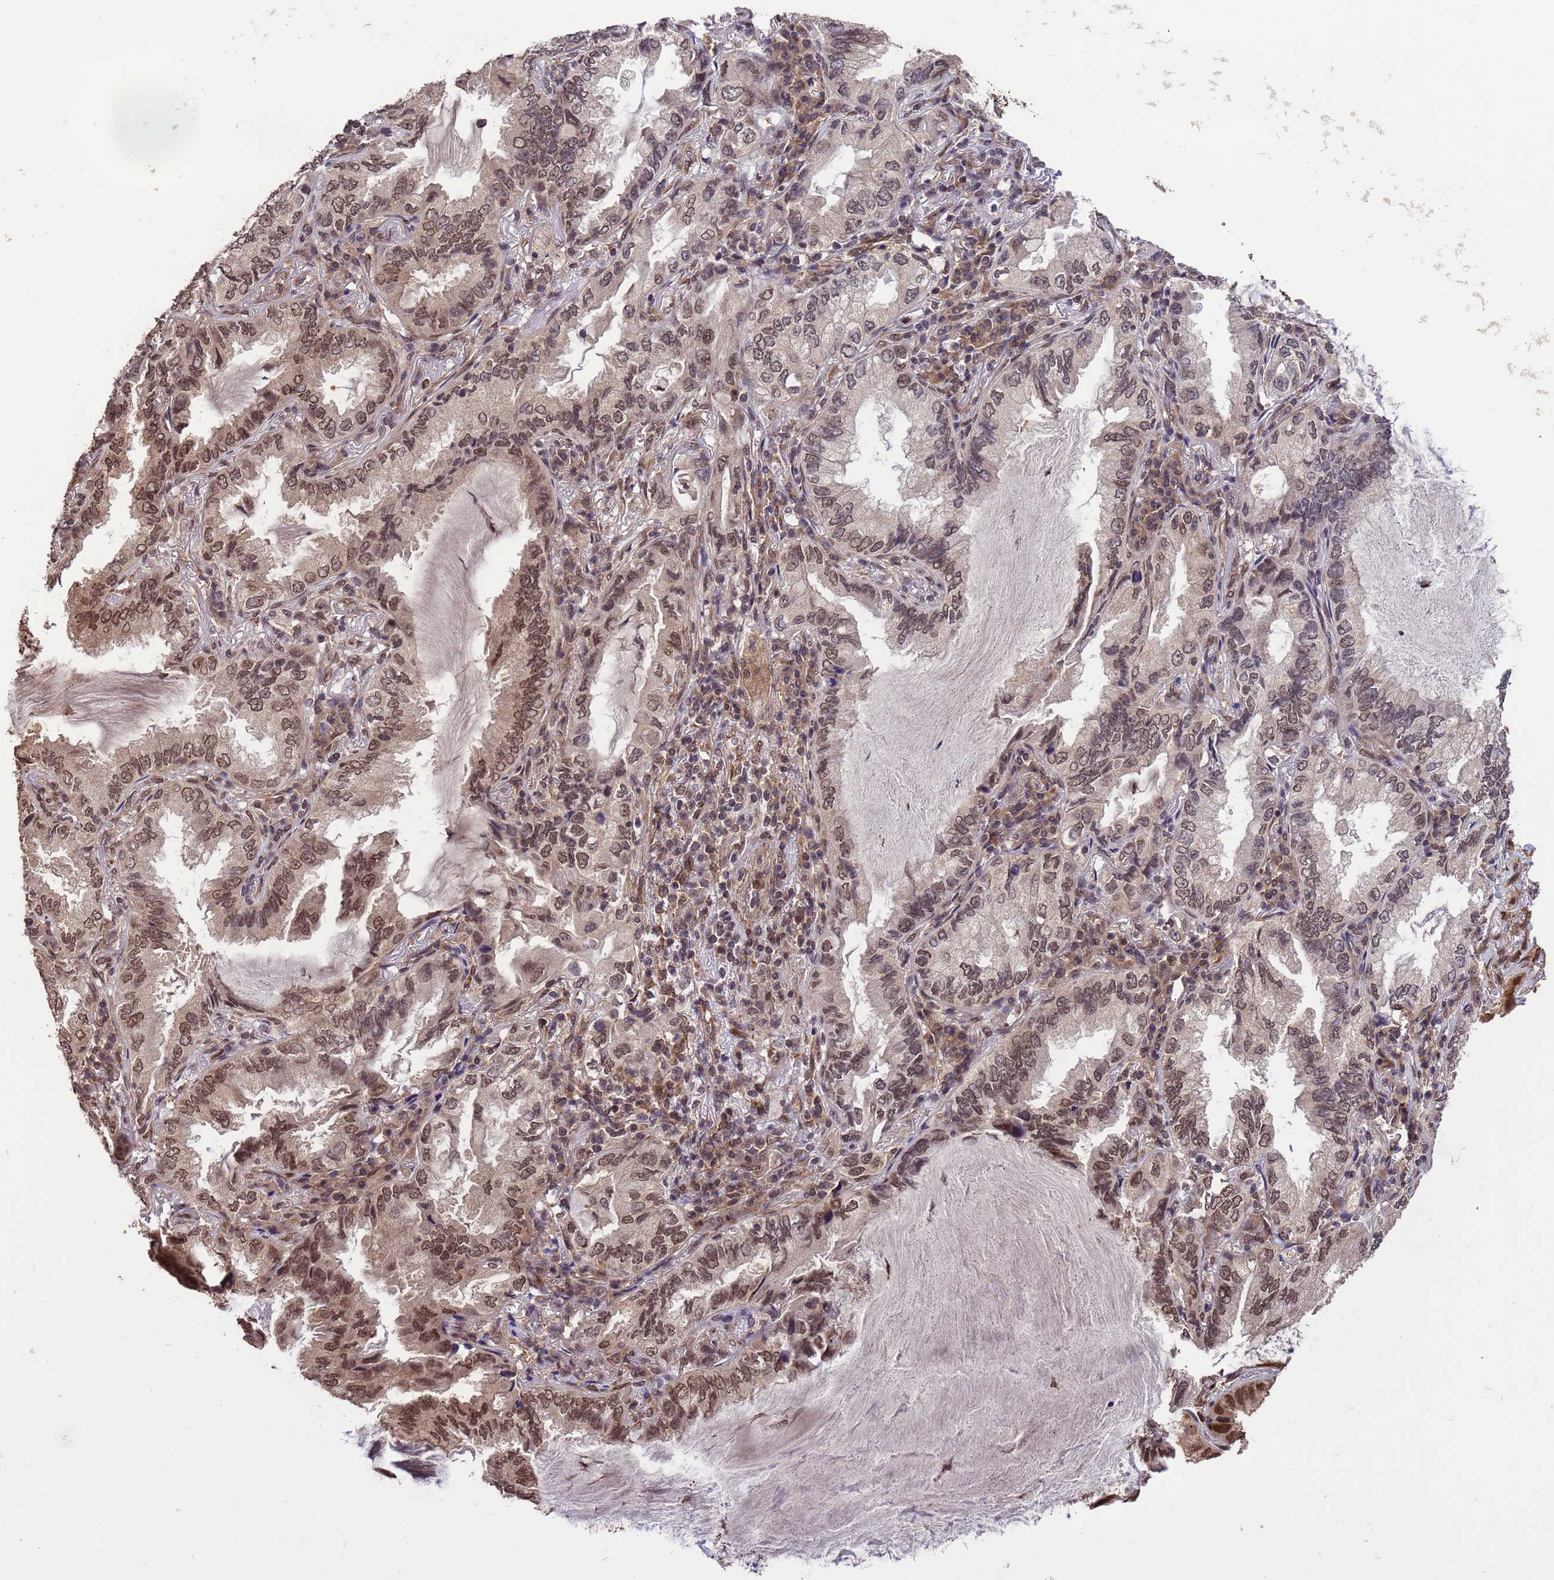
{"staining": {"intensity": "moderate", "quantity": ">75%", "location": "nuclear"}, "tissue": "lung cancer", "cell_type": "Tumor cells", "image_type": "cancer", "snomed": [{"axis": "morphology", "description": "Adenocarcinoma, NOS"}, {"axis": "topography", "description": "Lung"}], "caption": "IHC of human adenocarcinoma (lung) reveals medium levels of moderate nuclear staining in approximately >75% of tumor cells. (Stains: DAB (3,3'-diaminobenzidine) in brown, nuclei in blue, Microscopy: brightfield microscopy at high magnification).", "gene": "VSTM4", "patient": {"sex": "female", "age": 69}}